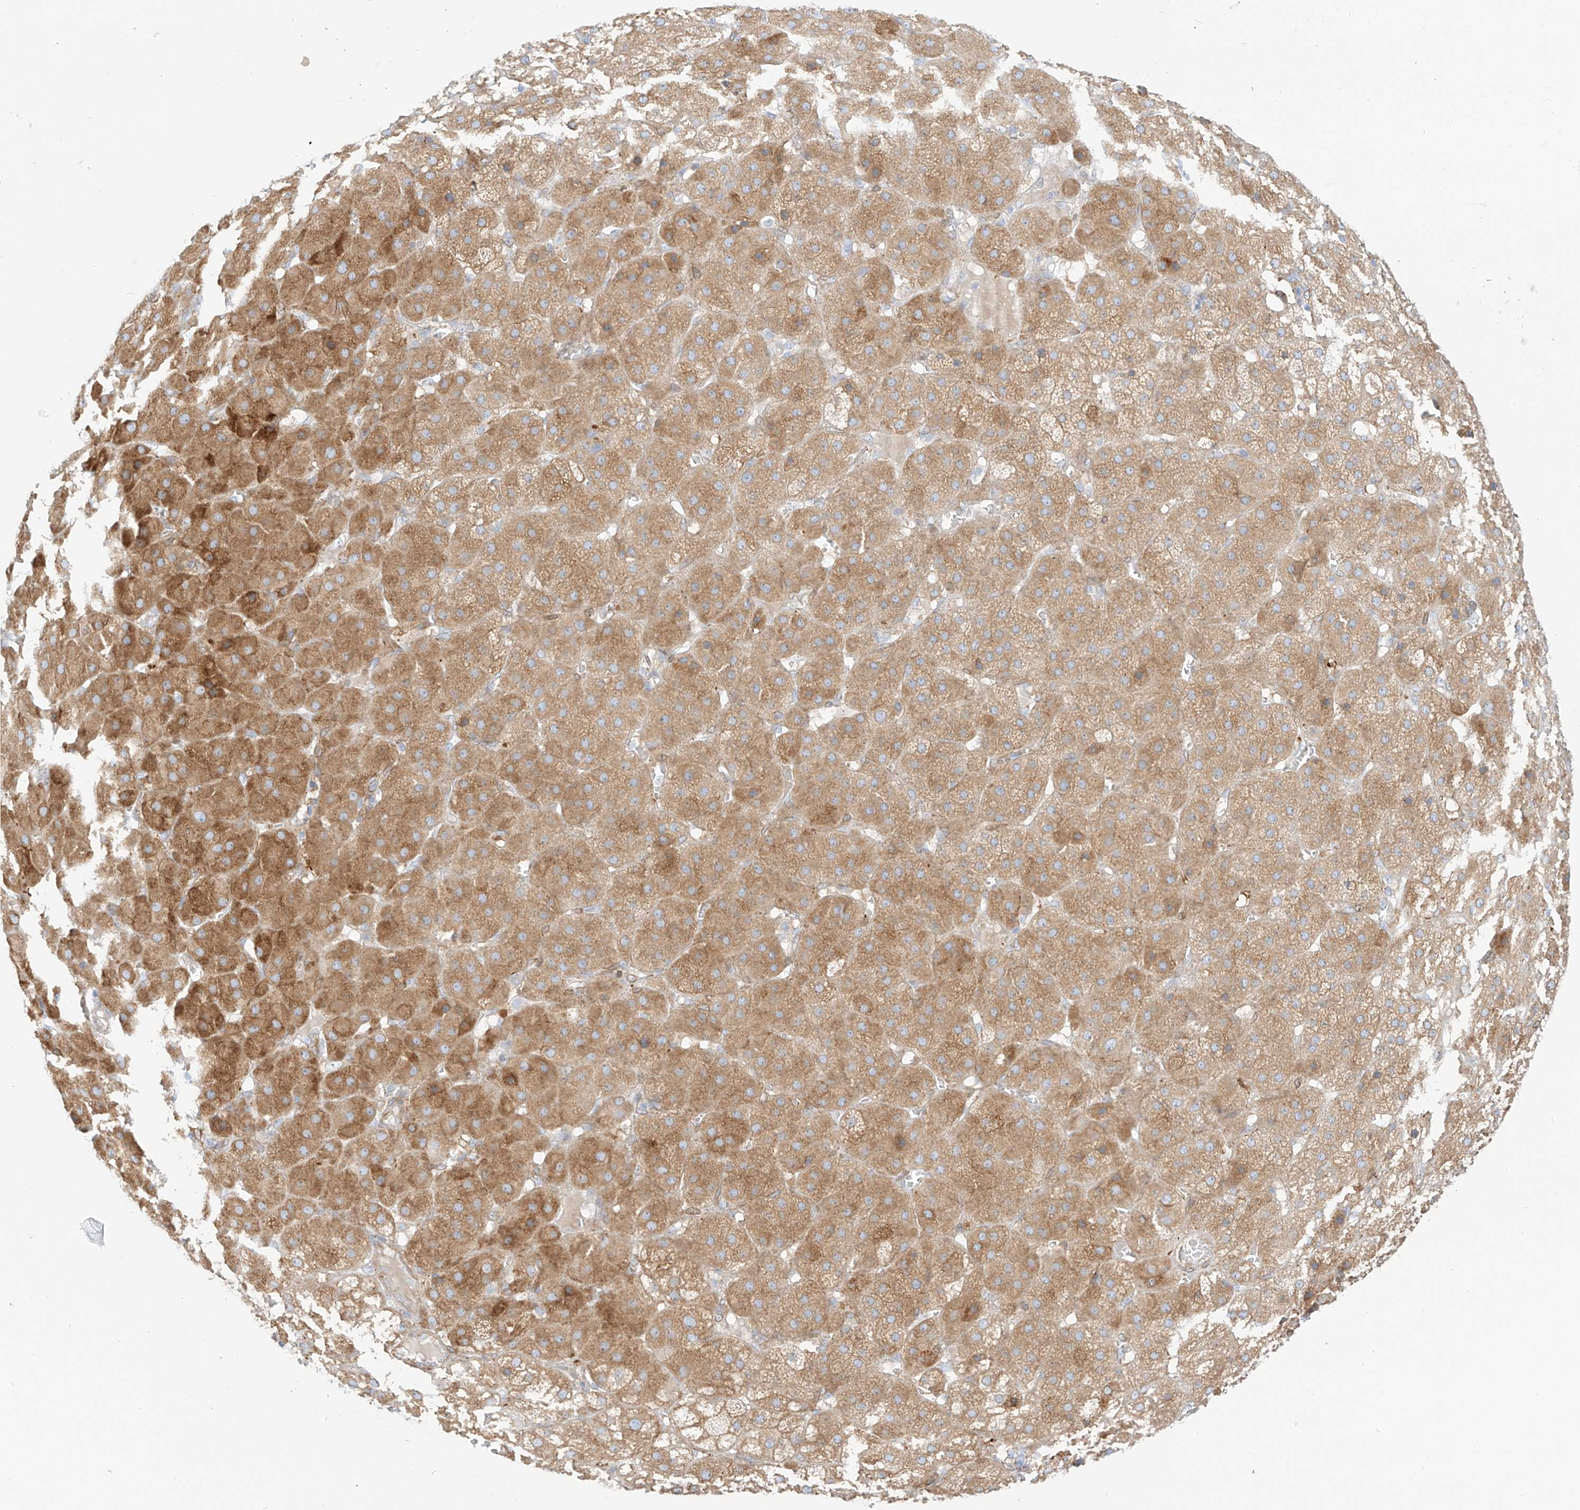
{"staining": {"intensity": "moderate", "quantity": "25%-75%", "location": "cytoplasmic/membranous"}, "tissue": "adrenal gland", "cell_type": "Glandular cells", "image_type": "normal", "snomed": [{"axis": "morphology", "description": "Normal tissue, NOS"}, {"axis": "topography", "description": "Adrenal gland"}], "caption": "The photomicrograph demonstrates immunohistochemical staining of unremarkable adrenal gland. There is moderate cytoplasmic/membranous expression is identified in approximately 25%-75% of glandular cells. (DAB (3,3'-diaminobenzidine) IHC, brown staining for protein, blue staining for nuclei).", "gene": "PCYOX1", "patient": {"sex": "female", "age": 57}}